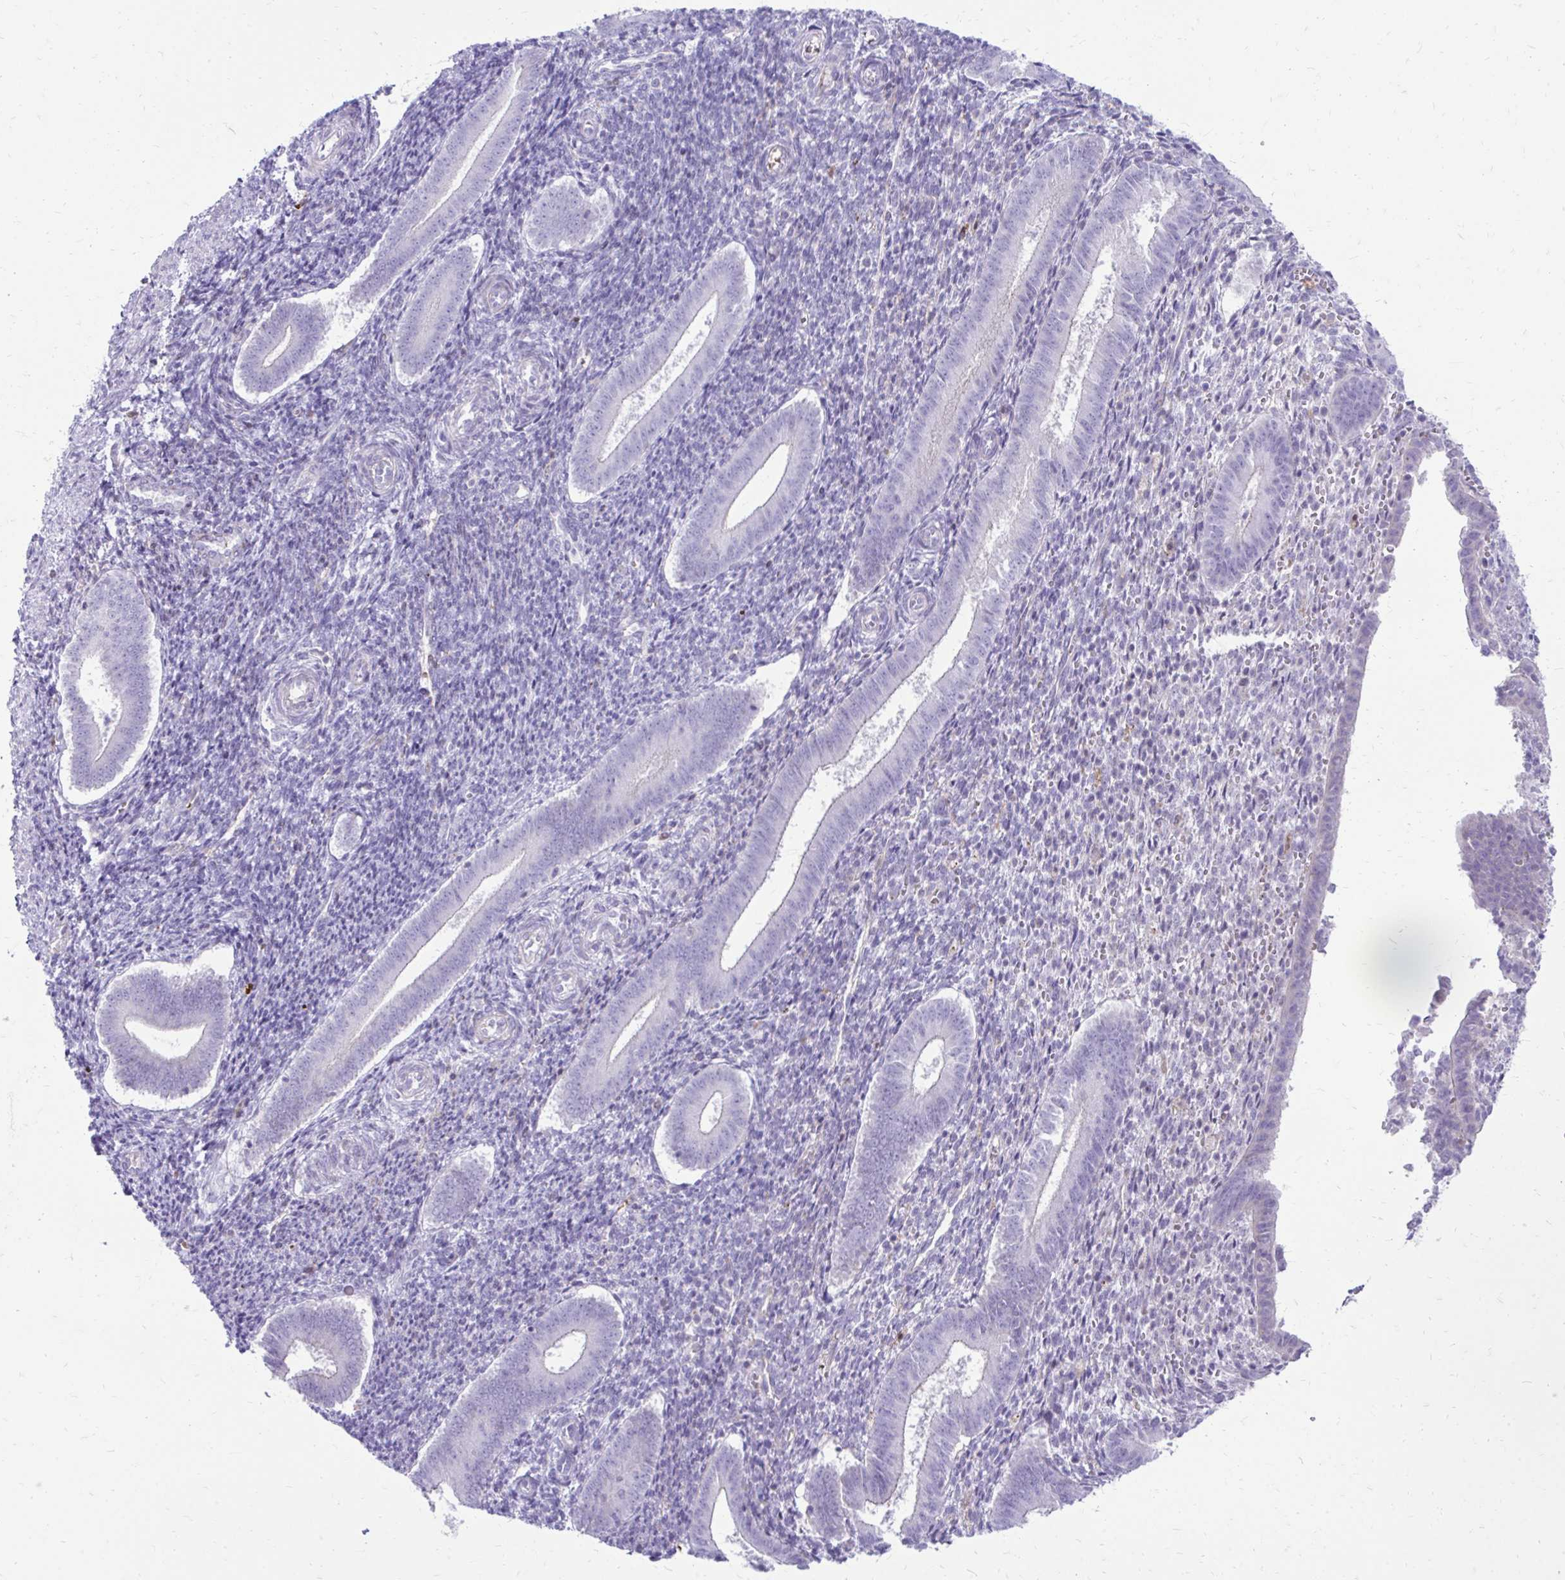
{"staining": {"intensity": "negative", "quantity": "none", "location": "none"}, "tissue": "endometrium", "cell_type": "Cells in endometrial stroma", "image_type": "normal", "snomed": [{"axis": "morphology", "description": "Normal tissue, NOS"}, {"axis": "topography", "description": "Endometrium"}], "caption": "Immunohistochemistry histopathology image of unremarkable endometrium: human endometrium stained with DAB reveals no significant protein expression in cells in endometrial stroma.", "gene": "SIGLEC11", "patient": {"sex": "female", "age": 25}}